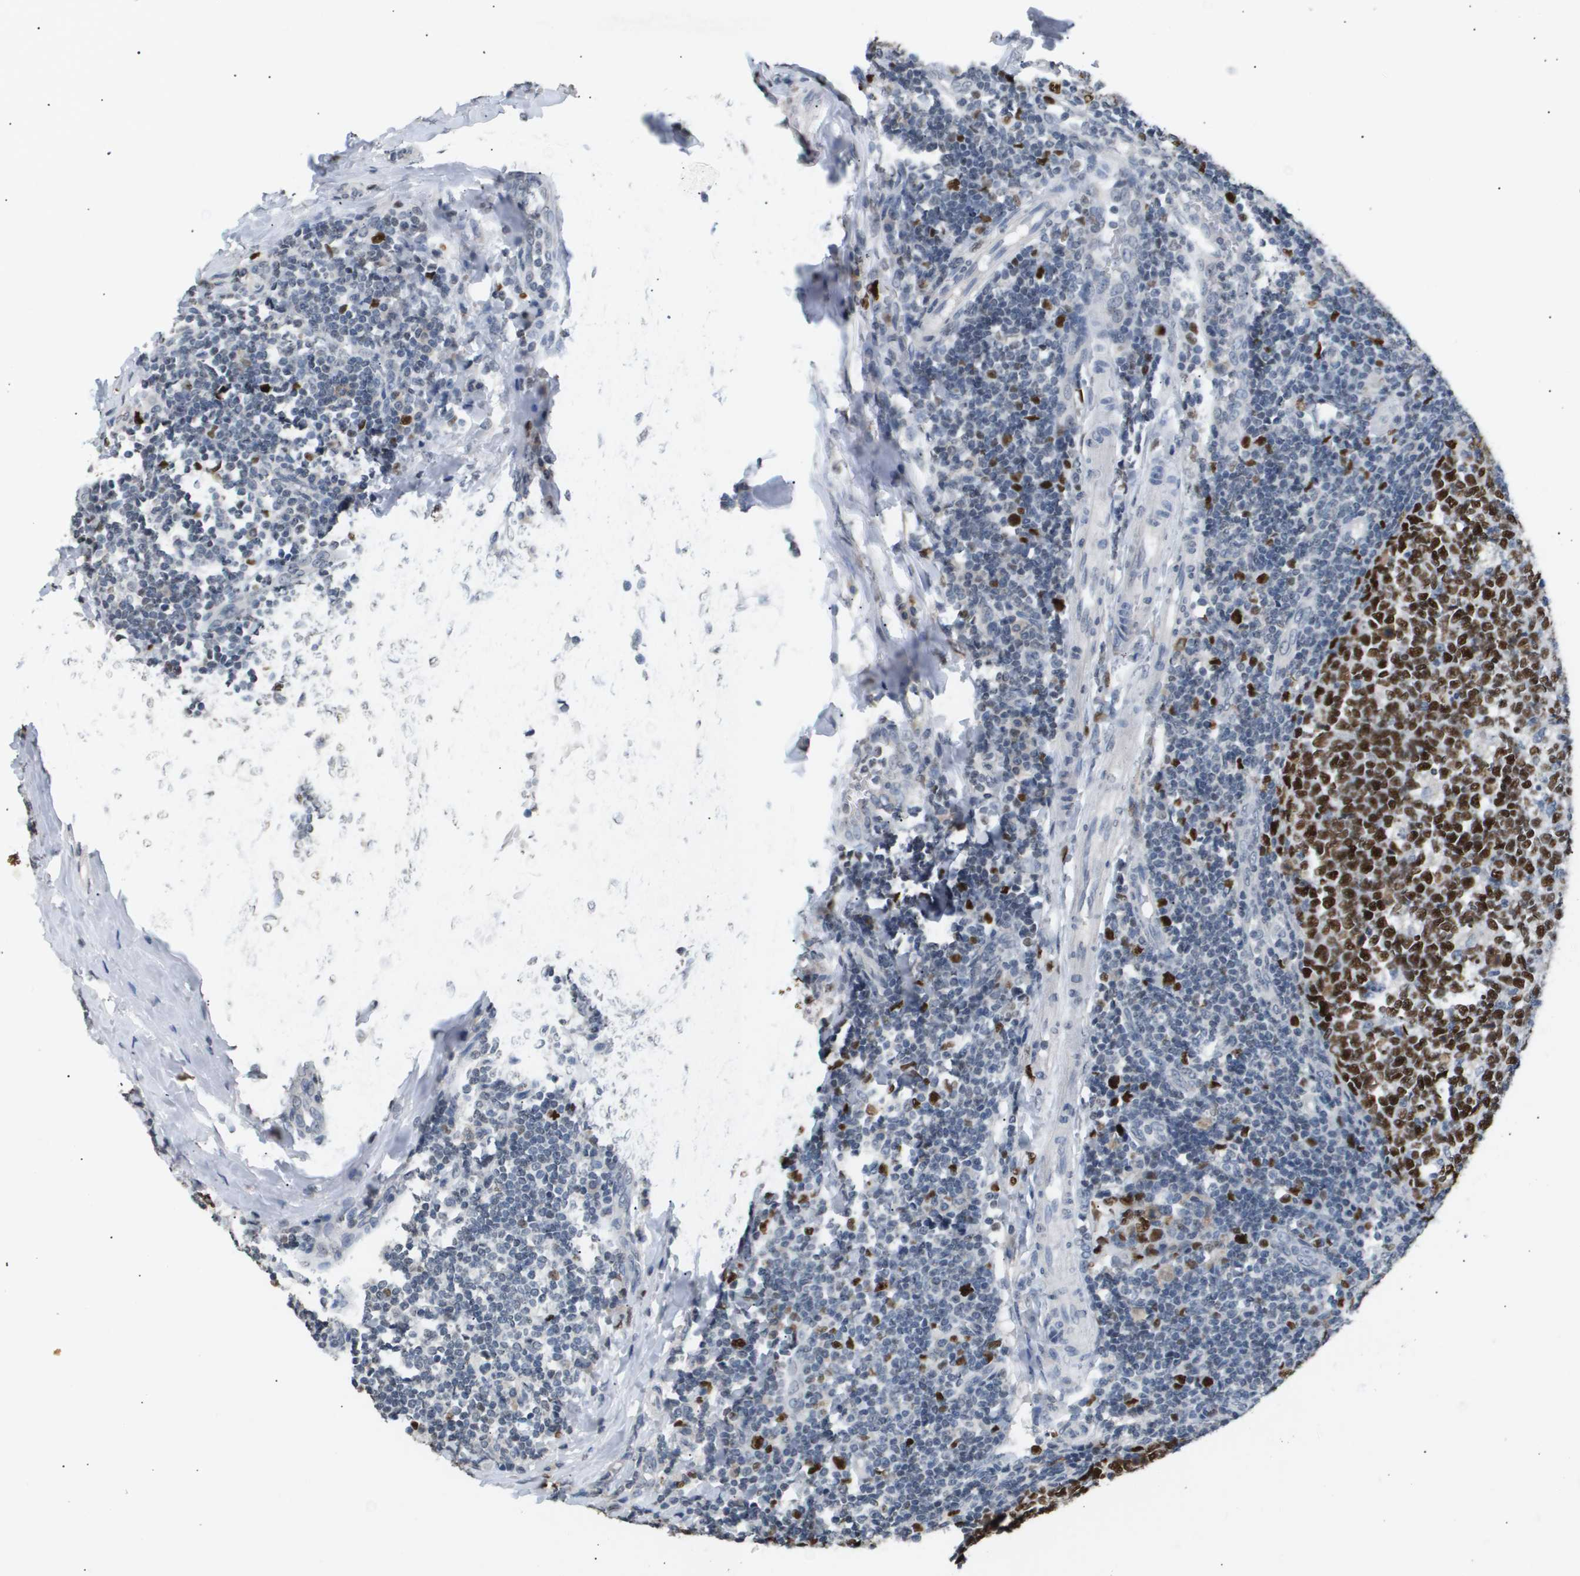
{"staining": {"intensity": "strong", "quantity": ">75%", "location": "cytoplasmic/membranous,nuclear"}, "tissue": "tonsil", "cell_type": "Germinal center cells", "image_type": "normal", "snomed": [{"axis": "morphology", "description": "Normal tissue, NOS"}, {"axis": "topography", "description": "Tonsil"}], "caption": "Benign tonsil demonstrates strong cytoplasmic/membranous,nuclear expression in approximately >75% of germinal center cells.", "gene": "ANAPC2", "patient": {"sex": "female", "age": 19}}